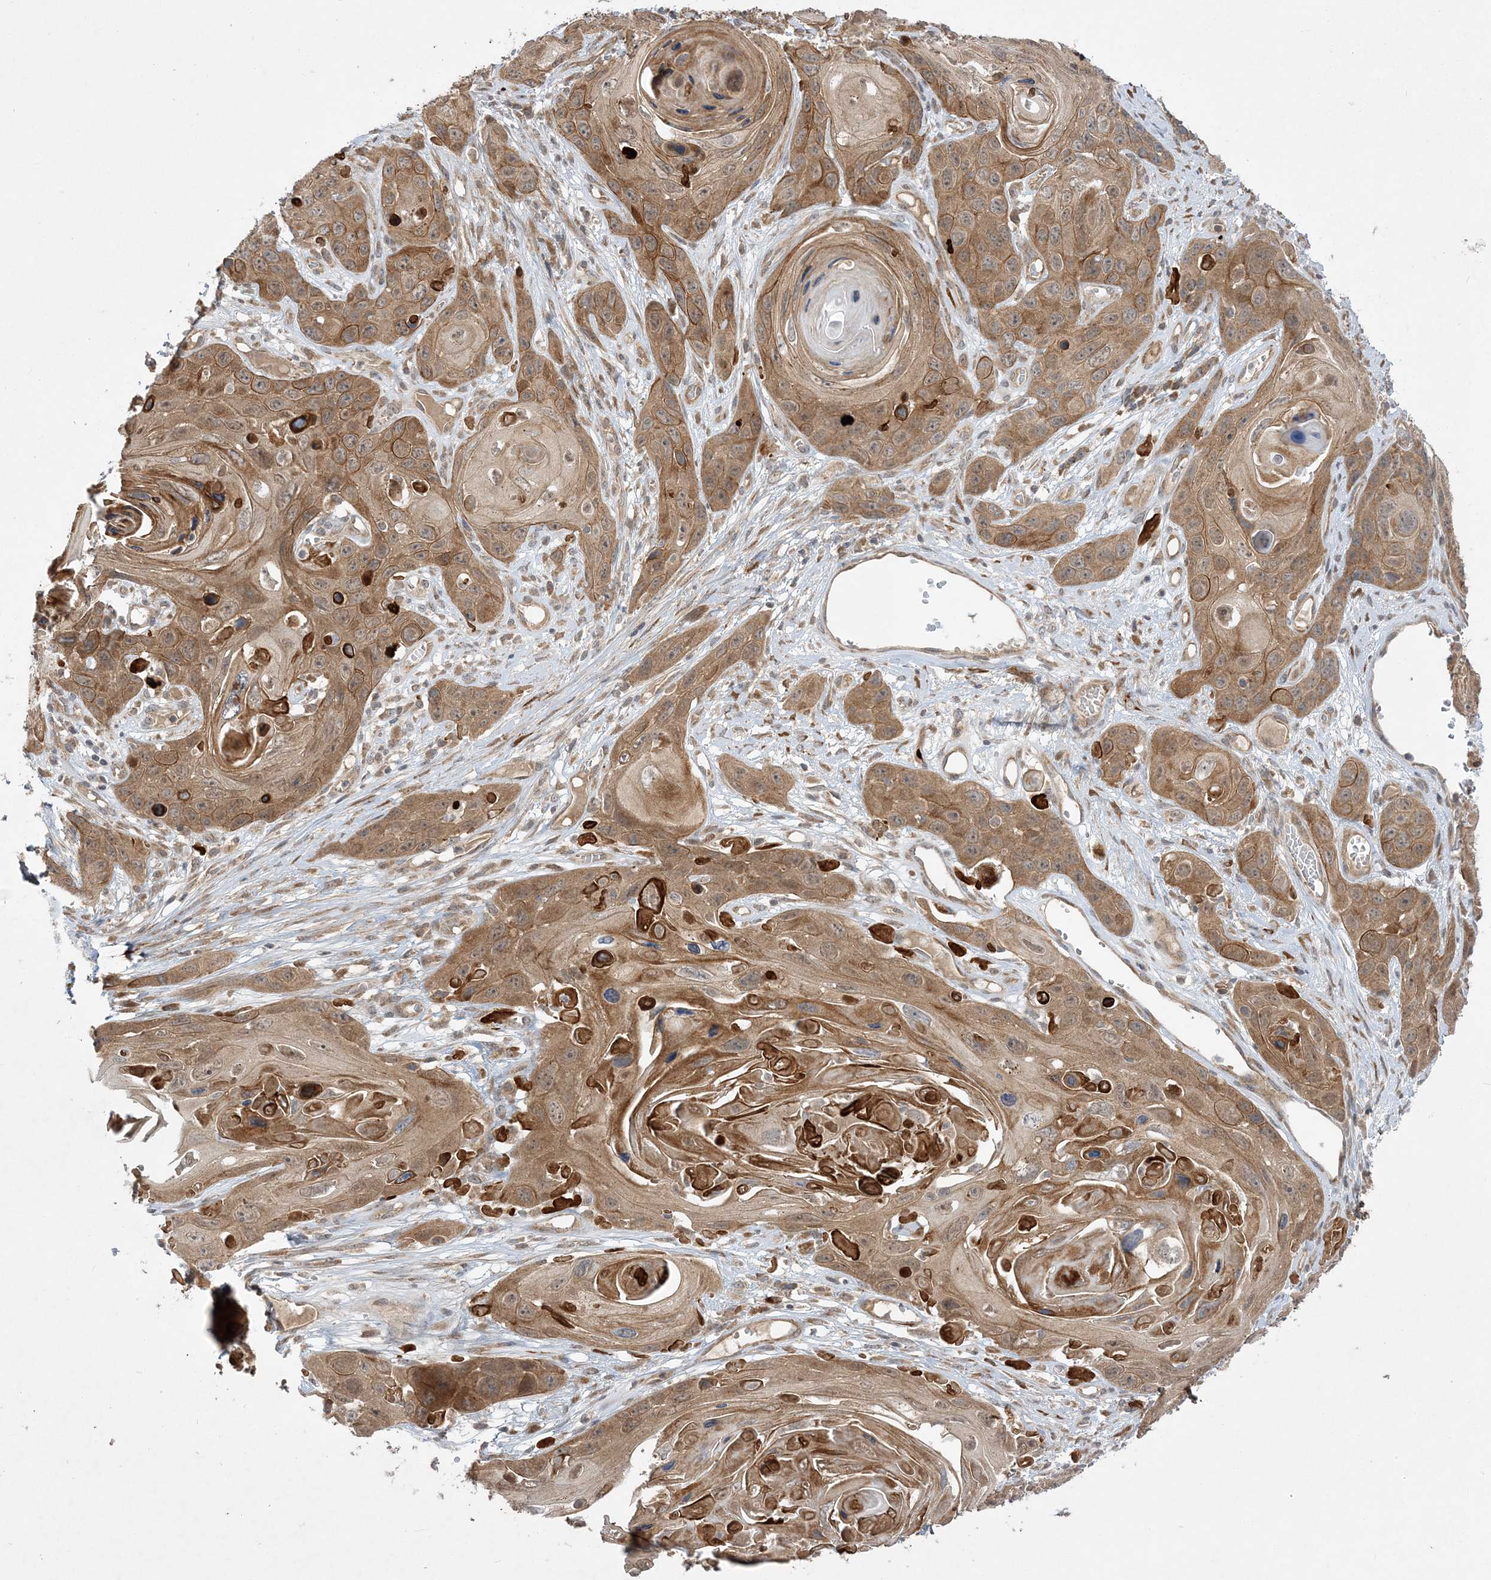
{"staining": {"intensity": "moderate", "quantity": ">75%", "location": "cytoplasmic/membranous"}, "tissue": "skin cancer", "cell_type": "Tumor cells", "image_type": "cancer", "snomed": [{"axis": "morphology", "description": "Squamous cell carcinoma, NOS"}, {"axis": "topography", "description": "Skin"}], "caption": "Immunohistochemical staining of human skin cancer exhibits medium levels of moderate cytoplasmic/membranous staining in approximately >75% of tumor cells.", "gene": "MMADHC", "patient": {"sex": "male", "age": 55}}